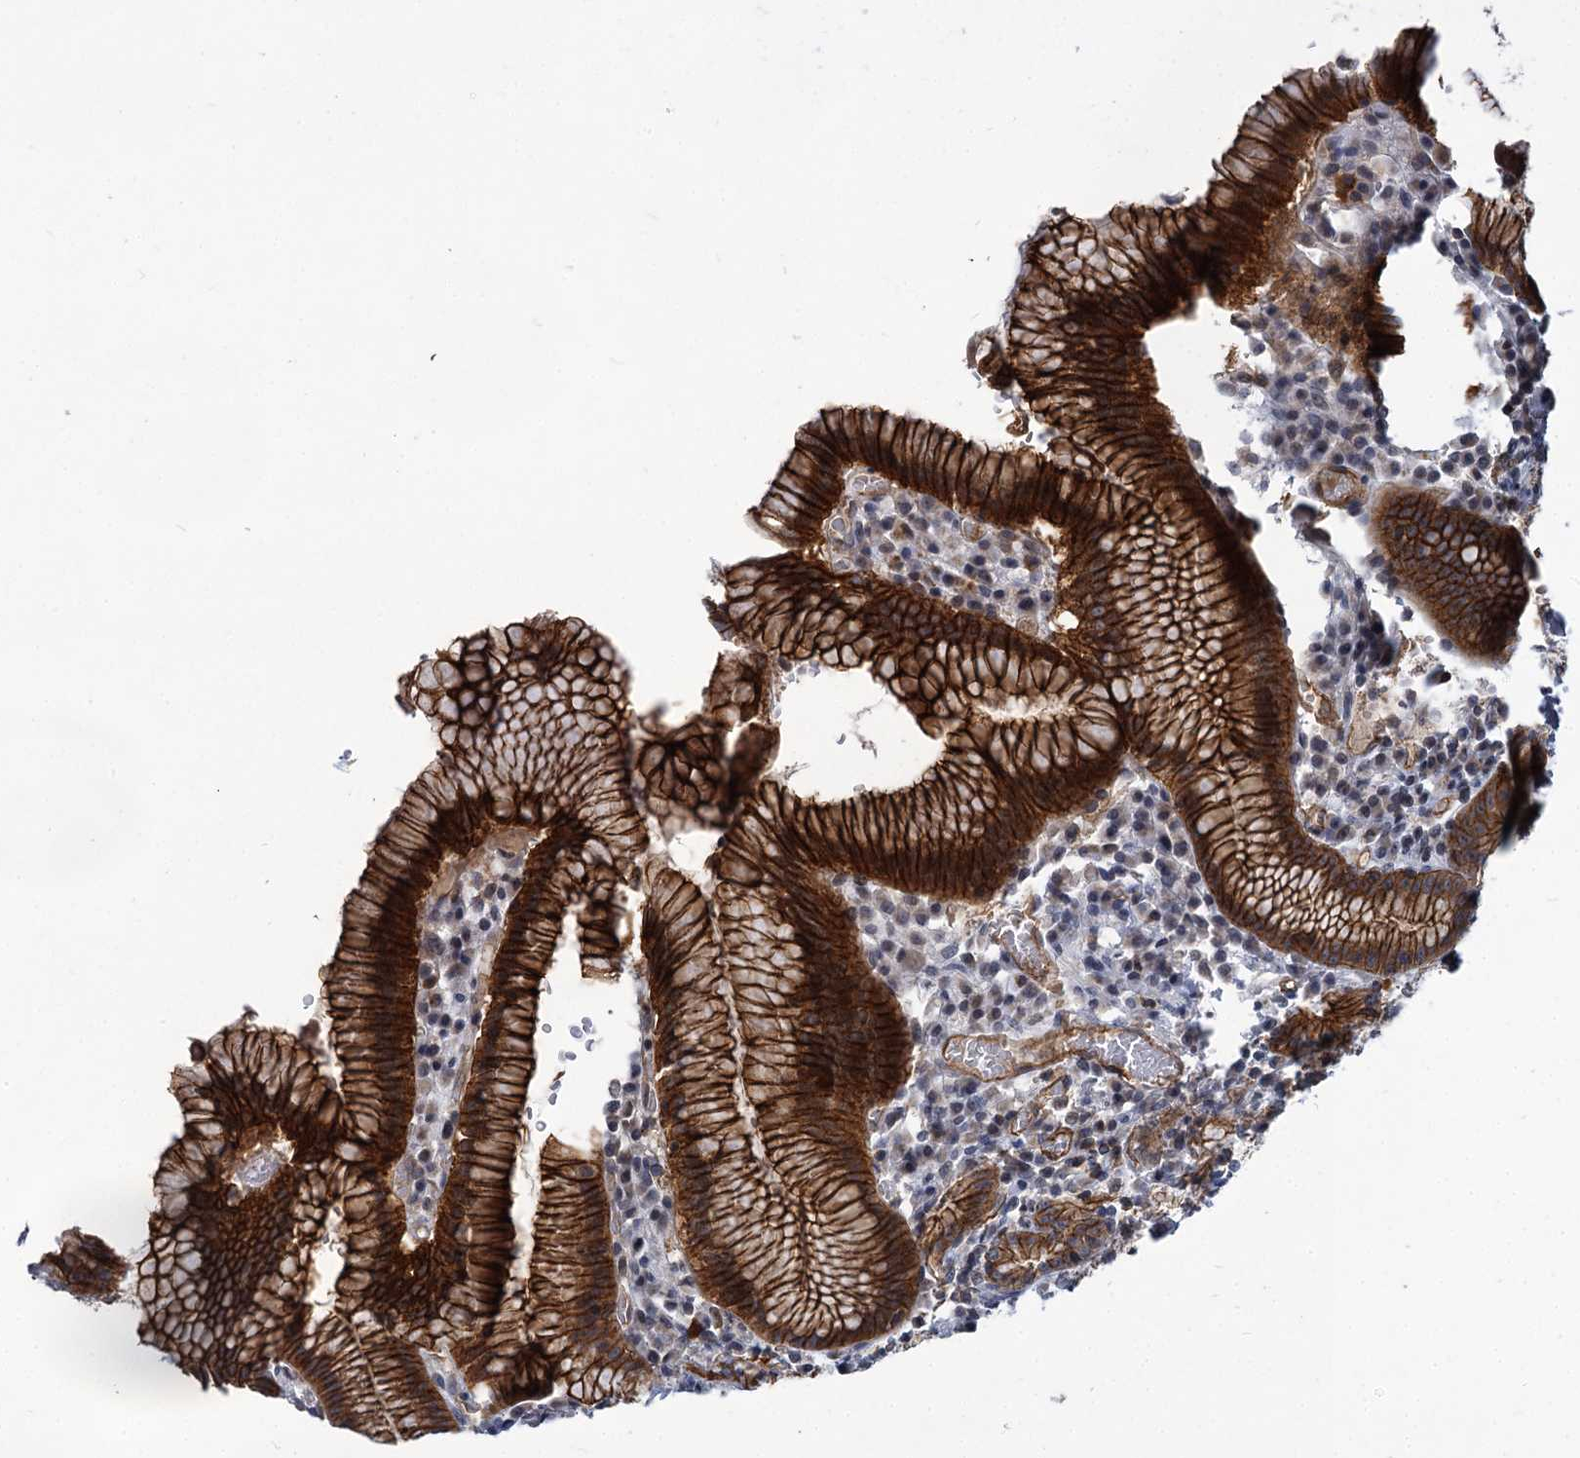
{"staining": {"intensity": "strong", "quantity": ">75%", "location": "cytoplasmic/membranous"}, "tissue": "stomach", "cell_type": "Glandular cells", "image_type": "normal", "snomed": [{"axis": "morphology", "description": "Normal tissue, NOS"}, {"axis": "topography", "description": "Stomach"}], "caption": "The immunohistochemical stain shows strong cytoplasmic/membranous expression in glandular cells of unremarkable stomach.", "gene": "ABLIM1", "patient": {"sex": "male", "age": 55}}